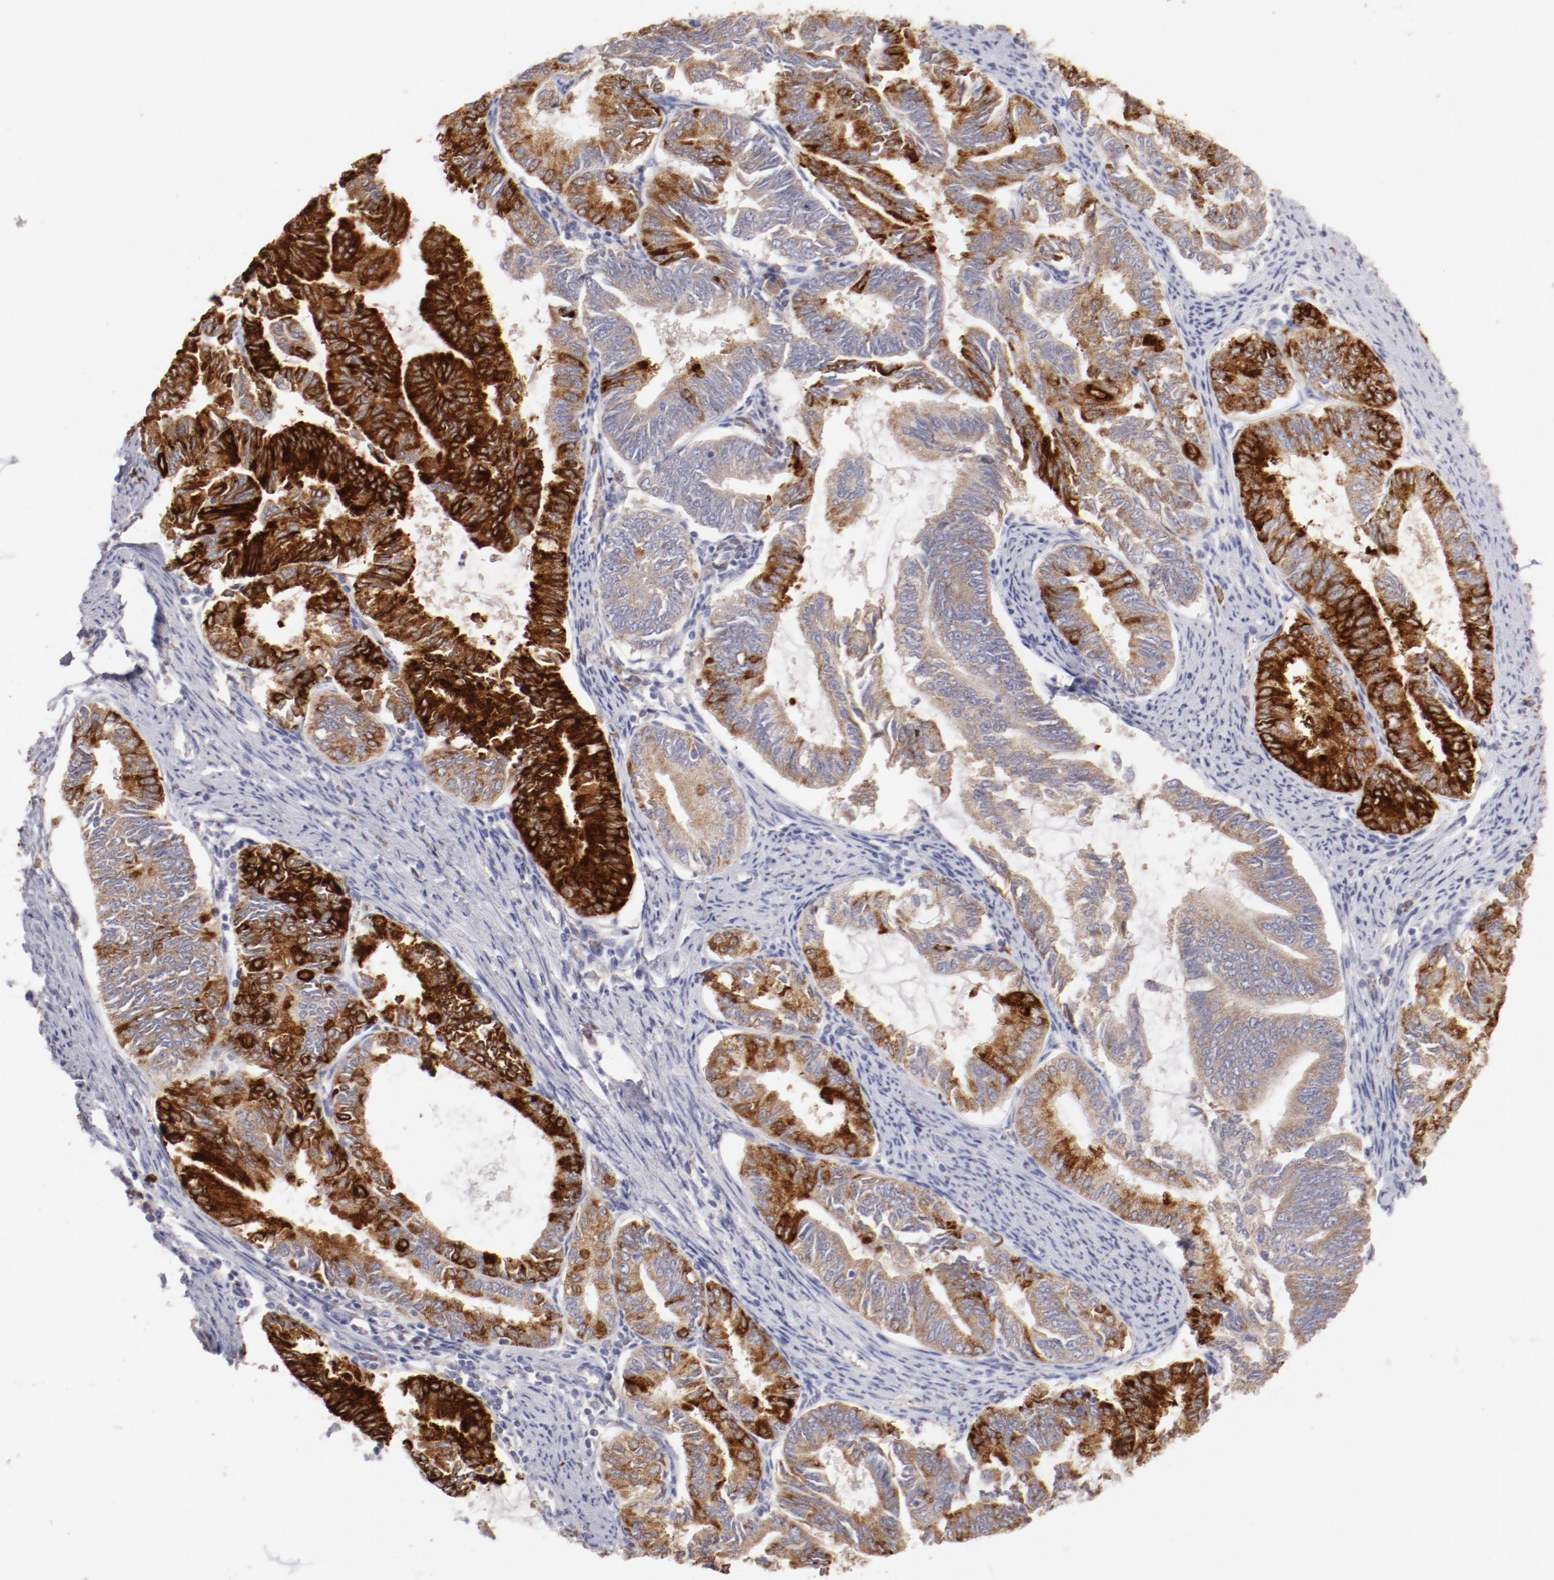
{"staining": {"intensity": "moderate", "quantity": ">75%", "location": "cytoplasmic/membranous"}, "tissue": "endometrial cancer", "cell_type": "Tumor cells", "image_type": "cancer", "snomed": [{"axis": "morphology", "description": "Adenocarcinoma, NOS"}, {"axis": "topography", "description": "Endometrium"}], "caption": "Moderate cytoplasmic/membranous positivity is appreciated in about >75% of tumor cells in adenocarcinoma (endometrial).", "gene": "ENTPD5", "patient": {"sex": "female", "age": 86}}